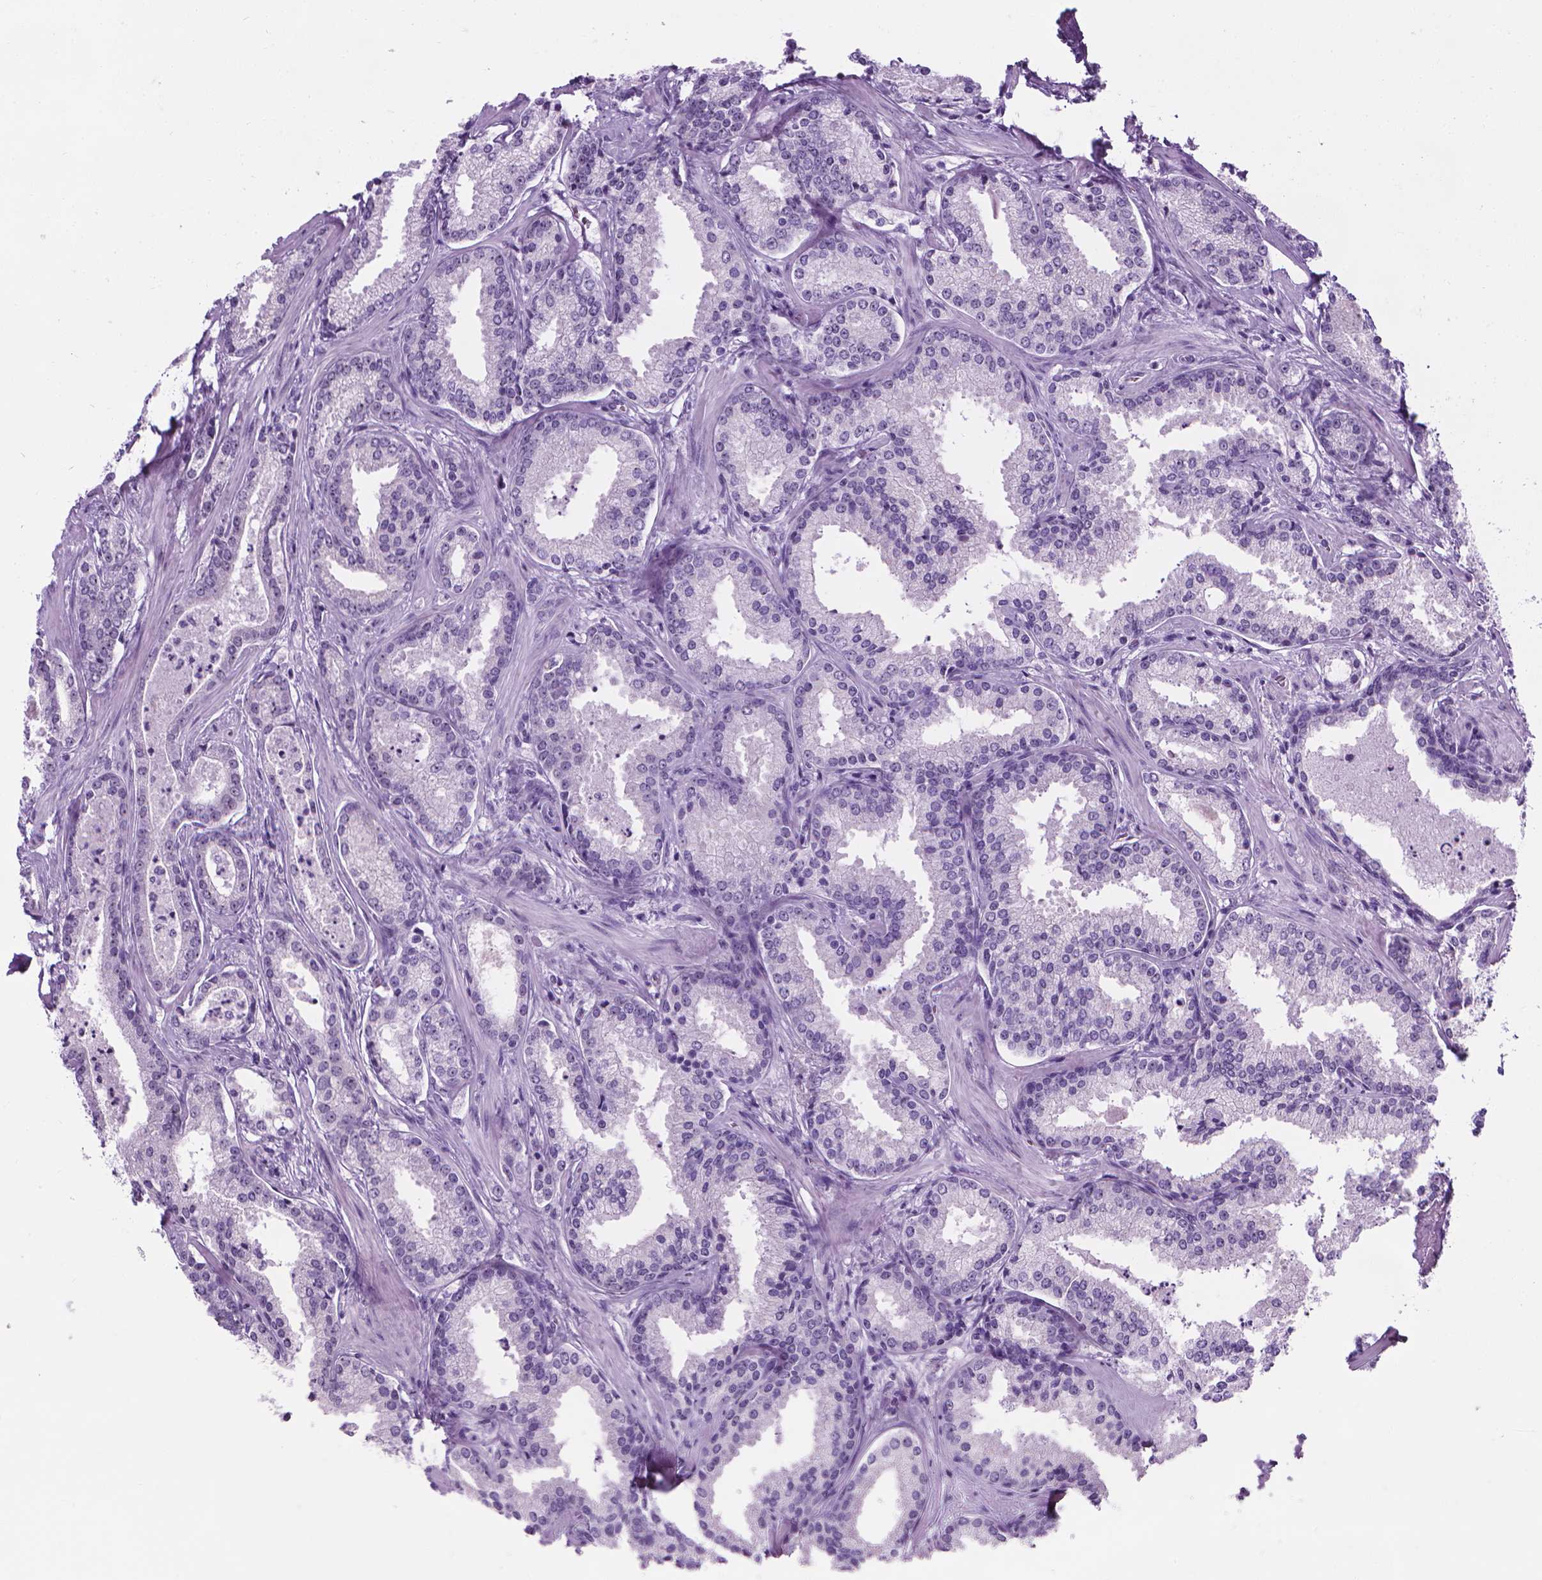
{"staining": {"intensity": "negative", "quantity": "none", "location": "none"}, "tissue": "prostate cancer", "cell_type": "Tumor cells", "image_type": "cancer", "snomed": [{"axis": "morphology", "description": "Adenocarcinoma, Low grade"}, {"axis": "topography", "description": "Prostate"}], "caption": "High power microscopy micrograph of an IHC photomicrograph of prostate low-grade adenocarcinoma, revealing no significant positivity in tumor cells.", "gene": "NOL7", "patient": {"sex": "male", "age": 56}}